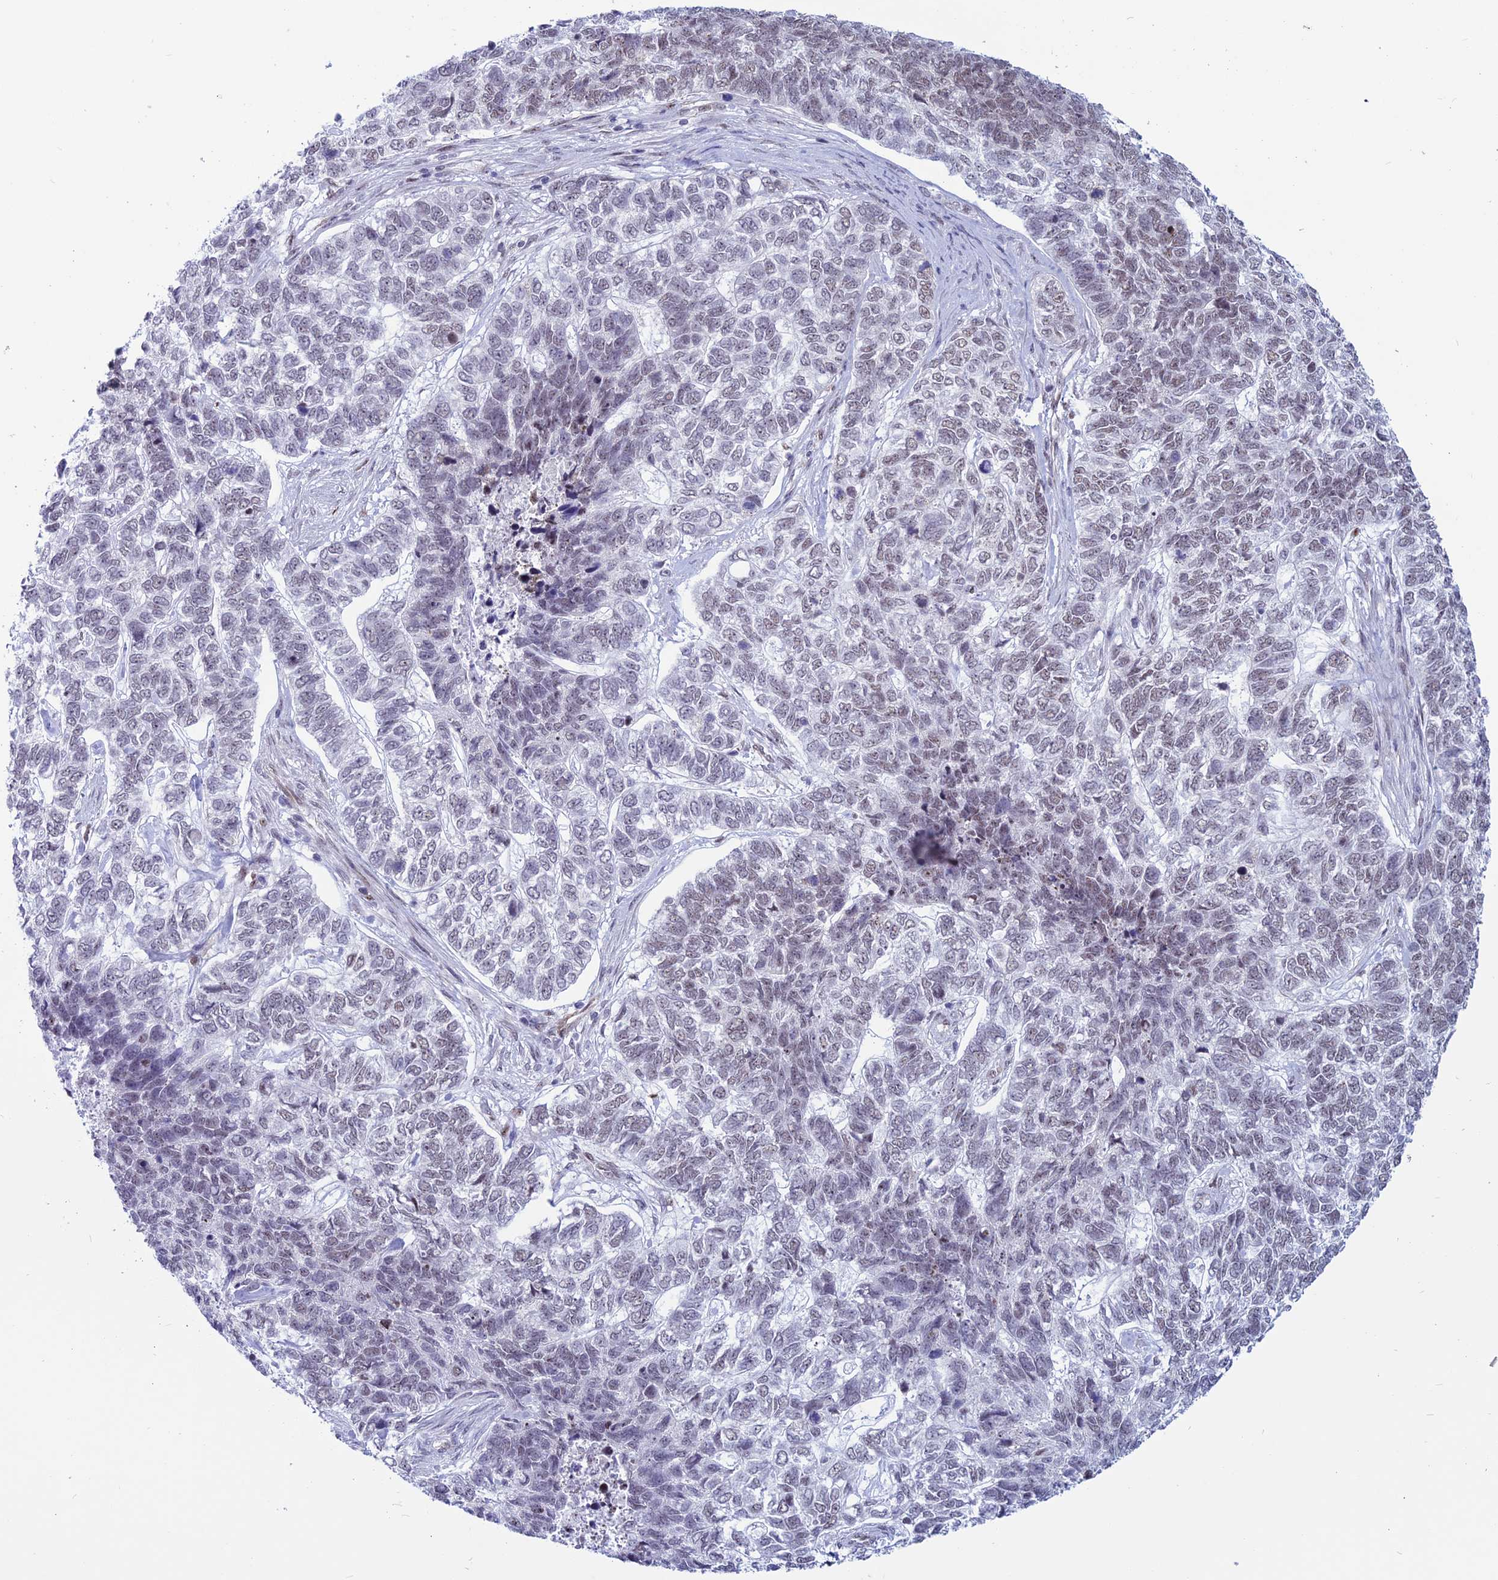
{"staining": {"intensity": "weak", "quantity": "<25%", "location": "nuclear"}, "tissue": "skin cancer", "cell_type": "Tumor cells", "image_type": "cancer", "snomed": [{"axis": "morphology", "description": "Basal cell carcinoma"}, {"axis": "topography", "description": "Skin"}], "caption": "Image shows no significant protein staining in tumor cells of skin basal cell carcinoma.", "gene": "U2AF1", "patient": {"sex": "female", "age": 65}}